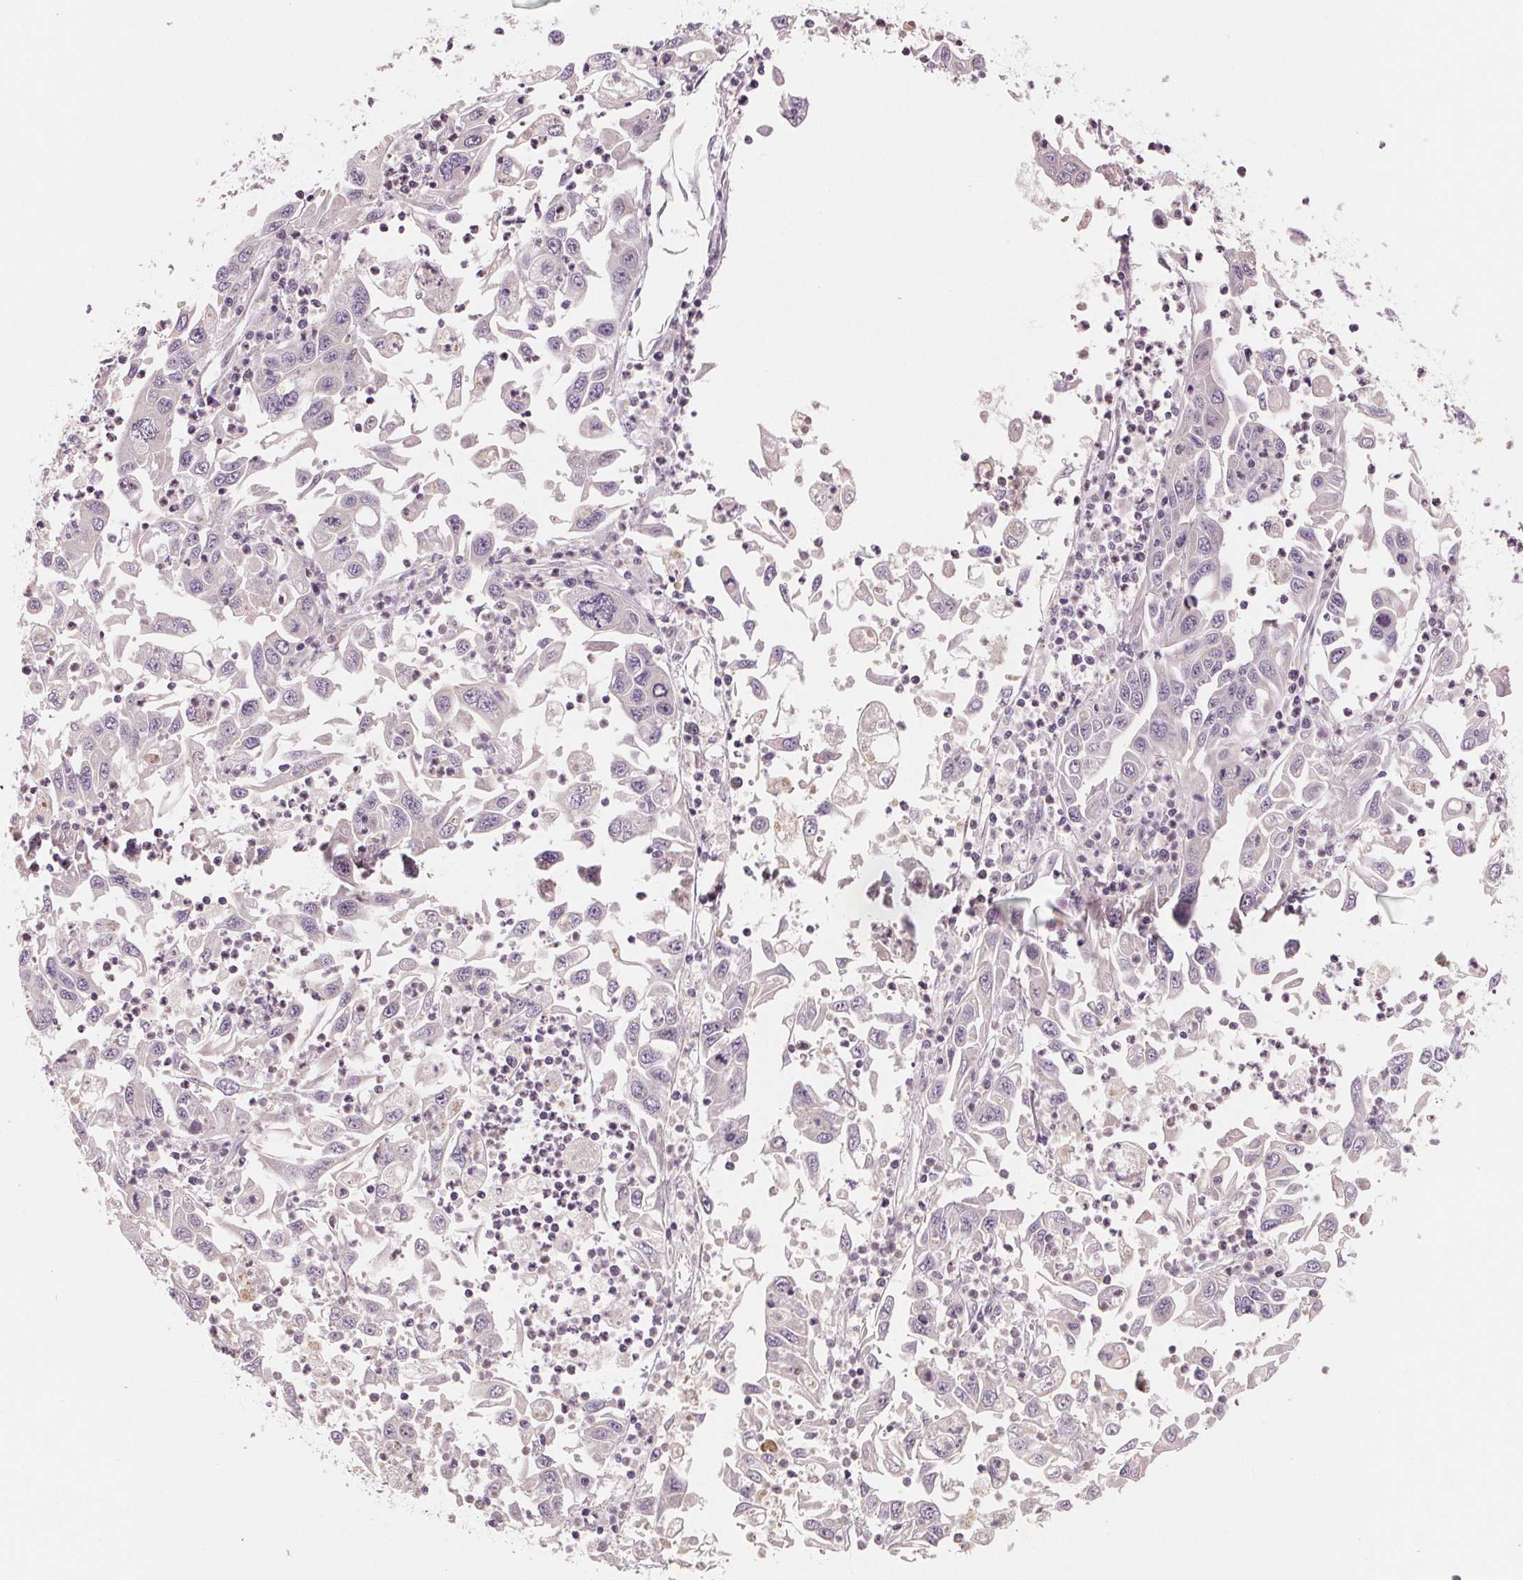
{"staining": {"intensity": "negative", "quantity": "none", "location": "none"}, "tissue": "endometrial cancer", "cell_type": "Tumor cells", "image_type": "cancer", "snomed": [{"axis": "morphology", "description": "Adenocarcinoma, NOS"}, {"axis": "topography", "description": "Uterus"}], "caption": "Endometrial cancer (adenocarcinoma) stained for a protein using immunohistochemistry (IHC) shows no staining tumor cells.", "gene": "AQP8", "patient": {"sex": "female", "age": 62}}